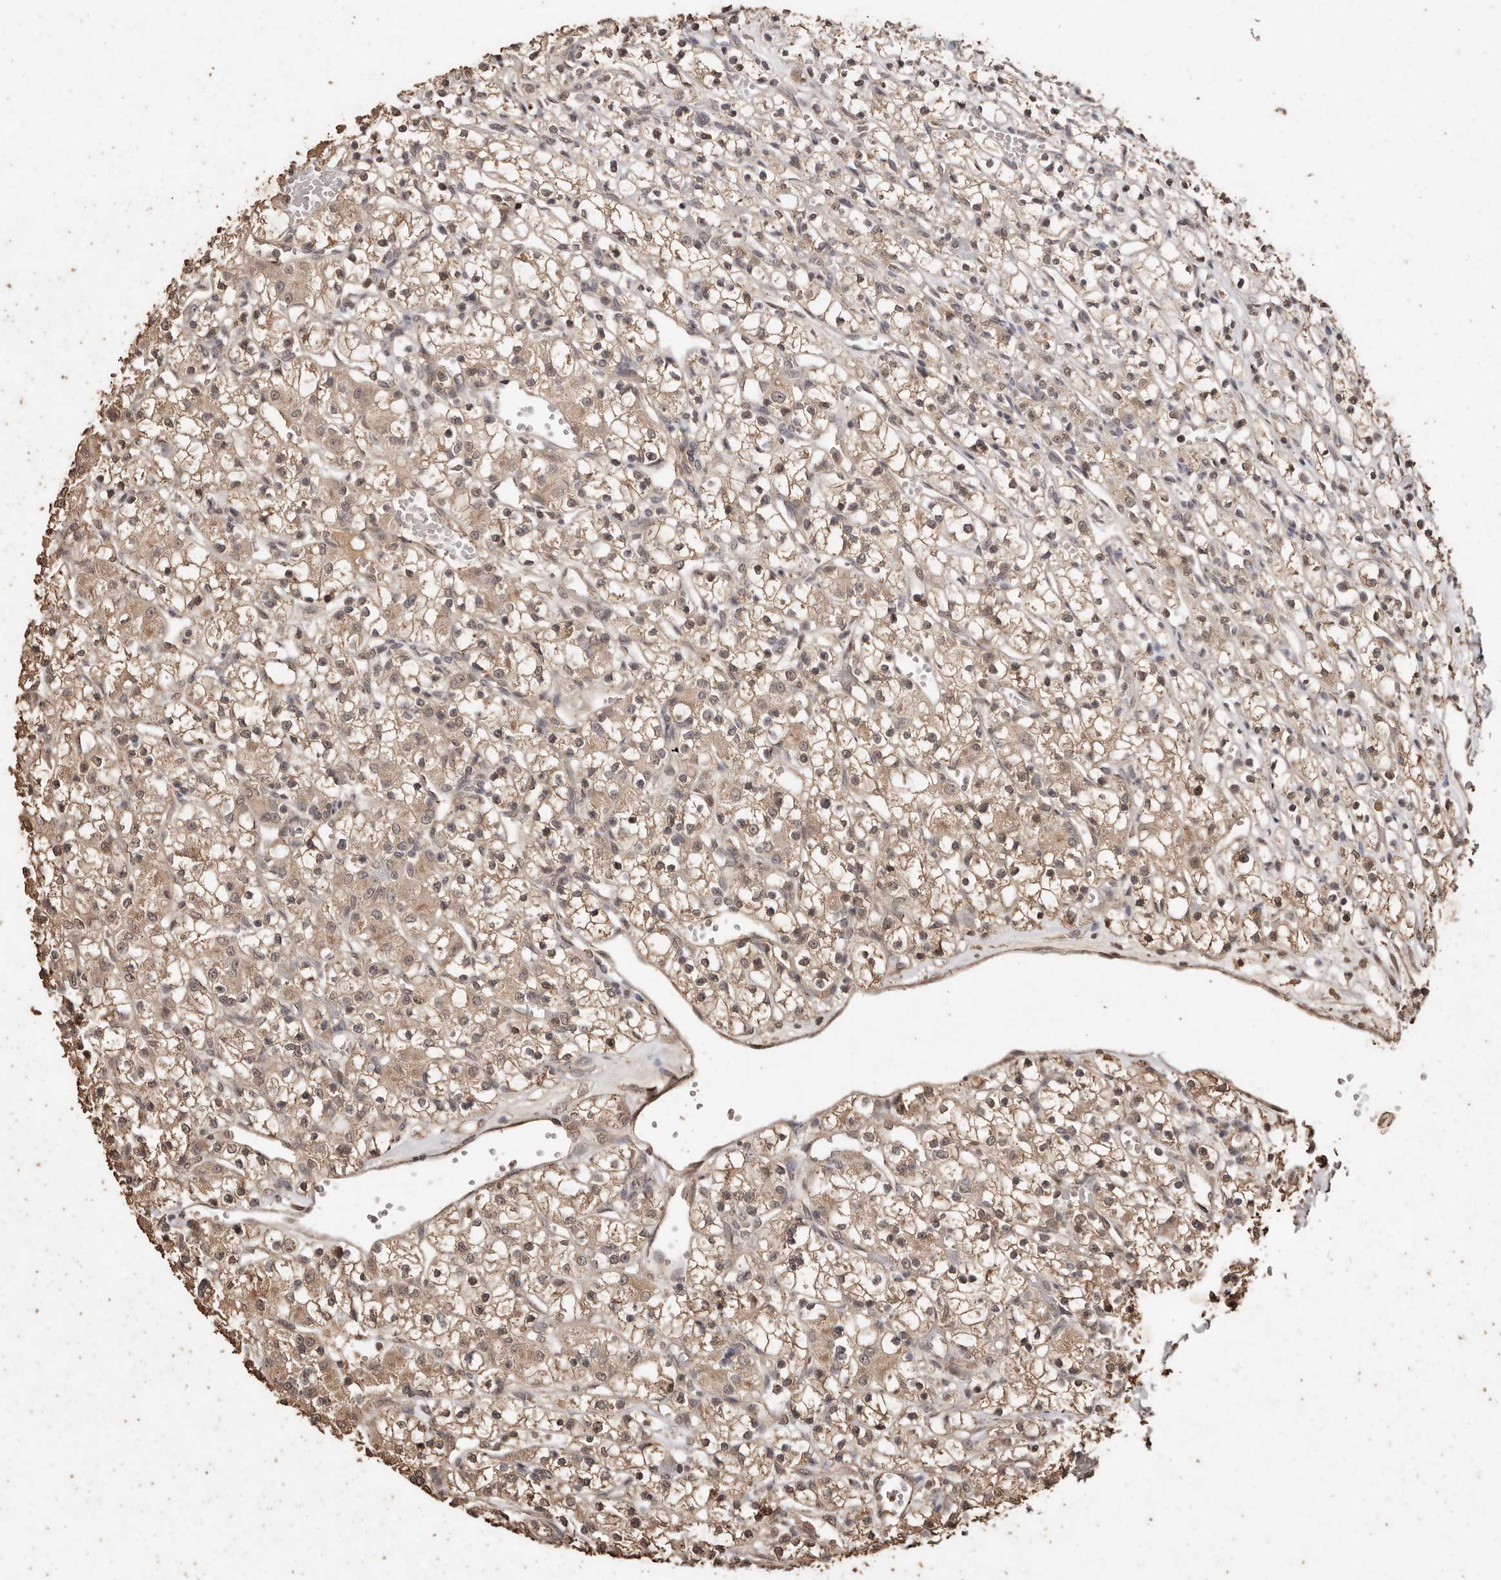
{"staining": {"intensity": "weak", "quantity": ">75%", "location": "cytoplasmic/membranous"}, "tissue": "renal cancer", "cell_type": "Tumor cells", "image_type": "cancer", "snomed": [{"axis": "morphology", "description": "Adenocarcinoma, NOS"}, {"axis": "topography", "description": "Kidney"}], "caption": "Renal cancer stained for a protein shows weak cytoplasmic/membranous positivity in tumor cells.", "gene": "PKDCC", "patient": {"sex": "female", "age": 59}}